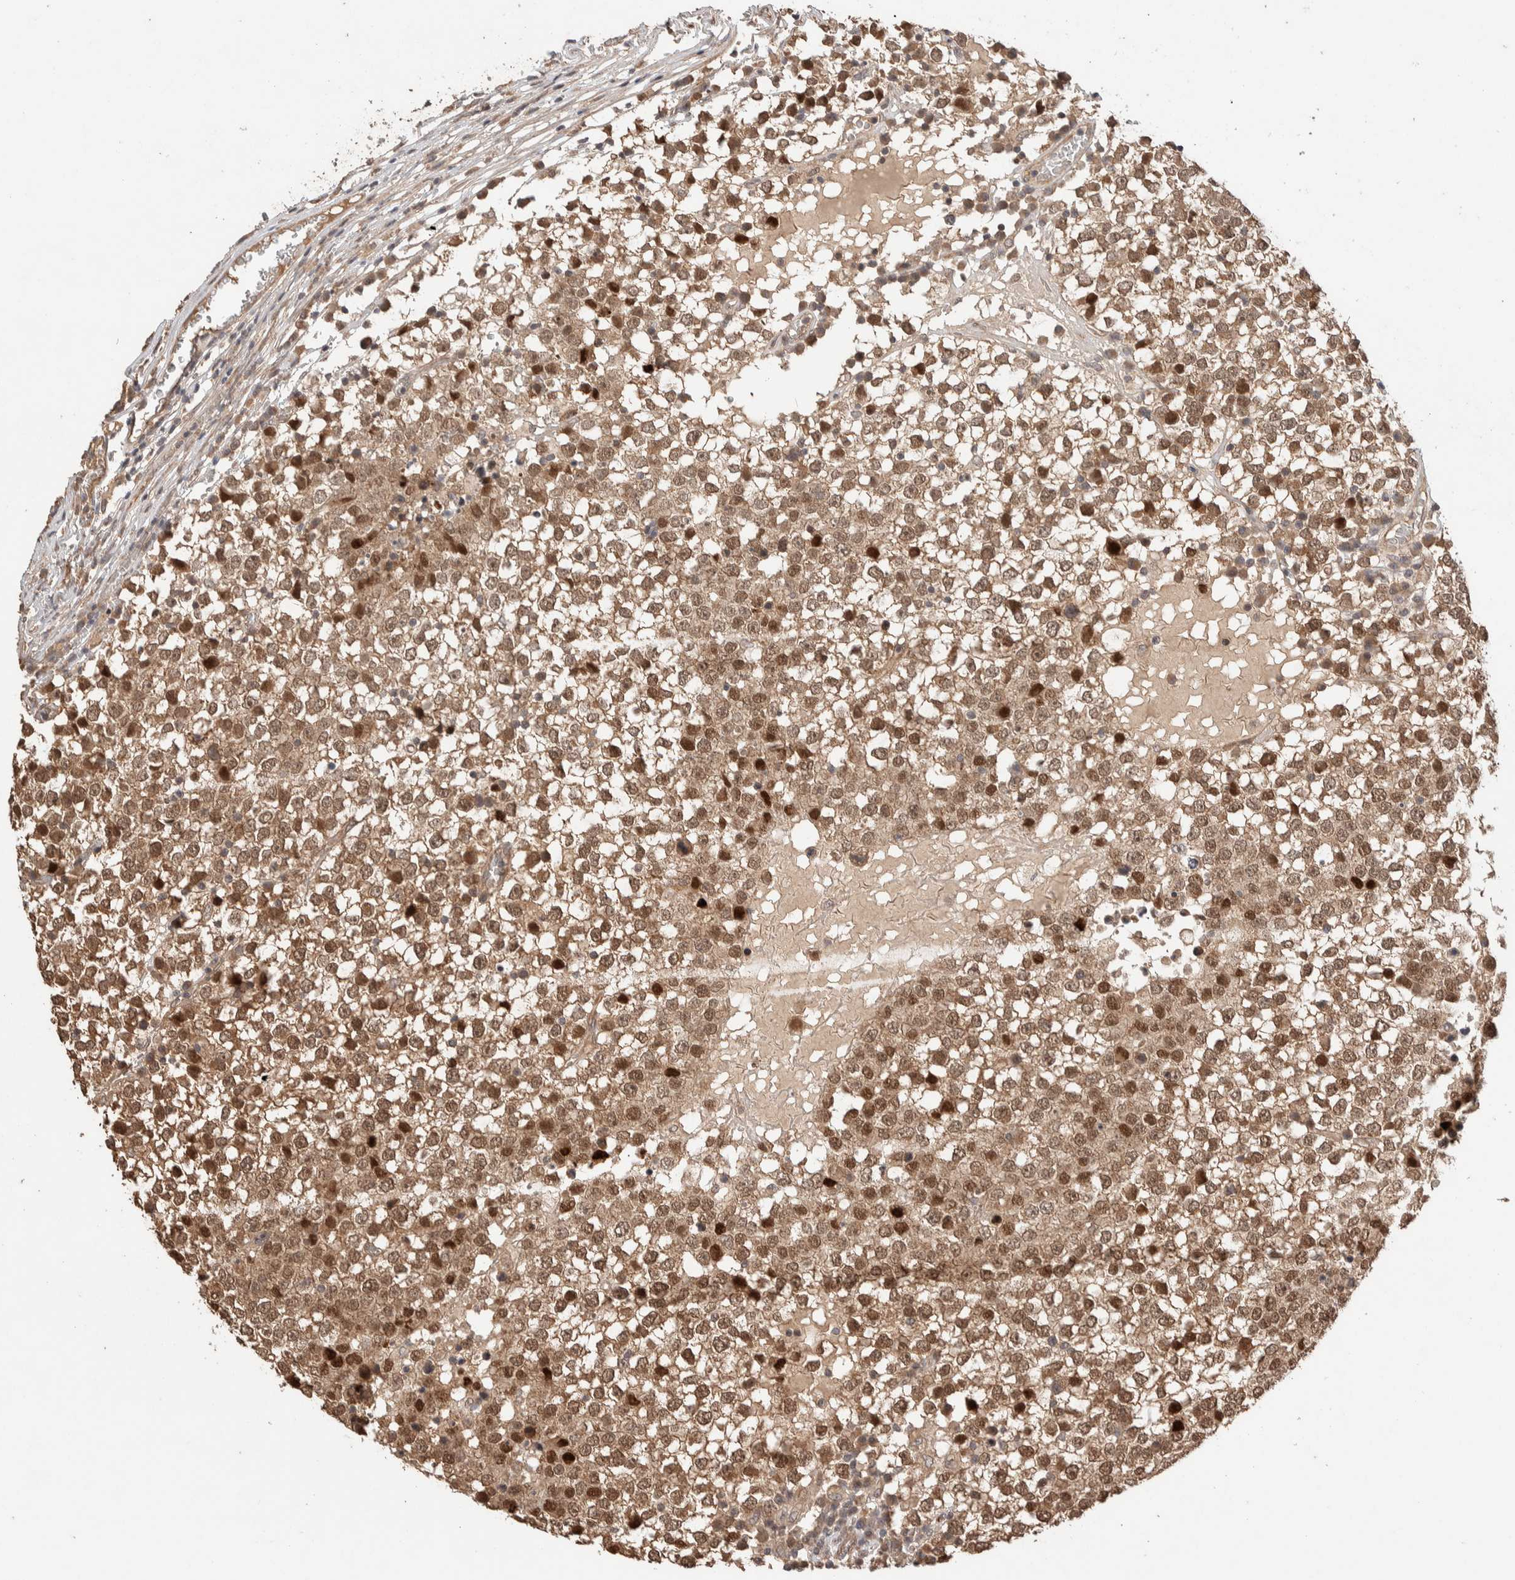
{"staining": {"intensity": "moderate", "quantity": ">75%", "location": "cytoplasmic/membranous,nuclear"}, "tissue": "testis cancer", "cell_type": "Tumor cells", "image_type": "cancer", "snomed": [{"axis": "morphology", "description": "Seminoma, NOS"}, {"axis": "topography", "description": "Testis"}], "caption": "Immunohistochemistry (IHC) of testis cancer reveals medium levels of moderate cytoplasmic/membranous and nuclear expression in approximately >75% of tumor cells. (DAB (3,3'-diaminobenzidine) IHC, brown staining for protein, blue staining for nuclei).", "gene": "PRDM15", "patient": {"sex": "male", "age": 65}}